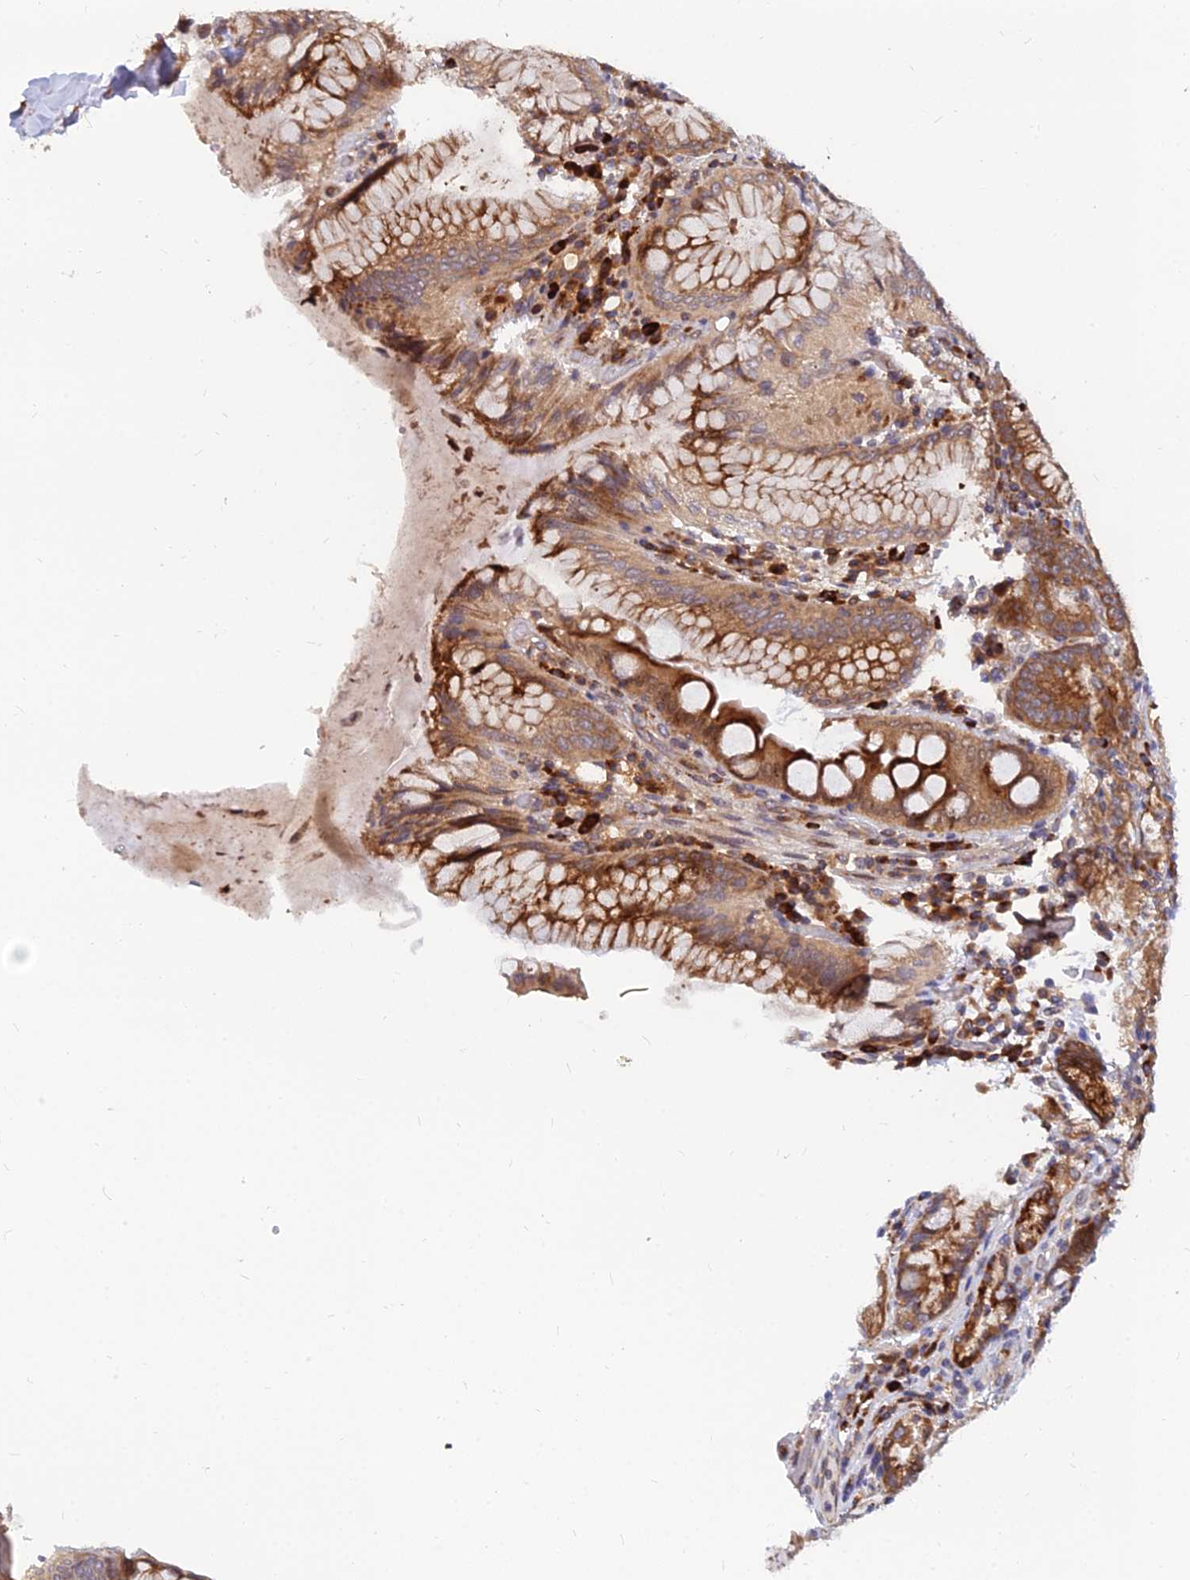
{"staining": {"intensity": "moderate", "quantity": ">75%", "location": "cytoplasmic/membranous"}, "tissue": "stomach", "cell_type": "Glandular cells", "image_type": "normal", "snomed": [{"axis": "morphology", "description": "Normal tissue, NOS"}, {"axis": "topography", "description": "Stomach, upper"}, {"axis": "topography", "description": "Stomach, lower"}], "caption": "Brown immunohistochemical staining in normal human stomach exhibits moderate cytoplasmic/membranous expression in approximately >75% of glandular cells. (IHC, brightfield microscopy, high magnification).", "gene": "CCT6A", "patient": {"sex": "female", "age": 76}}